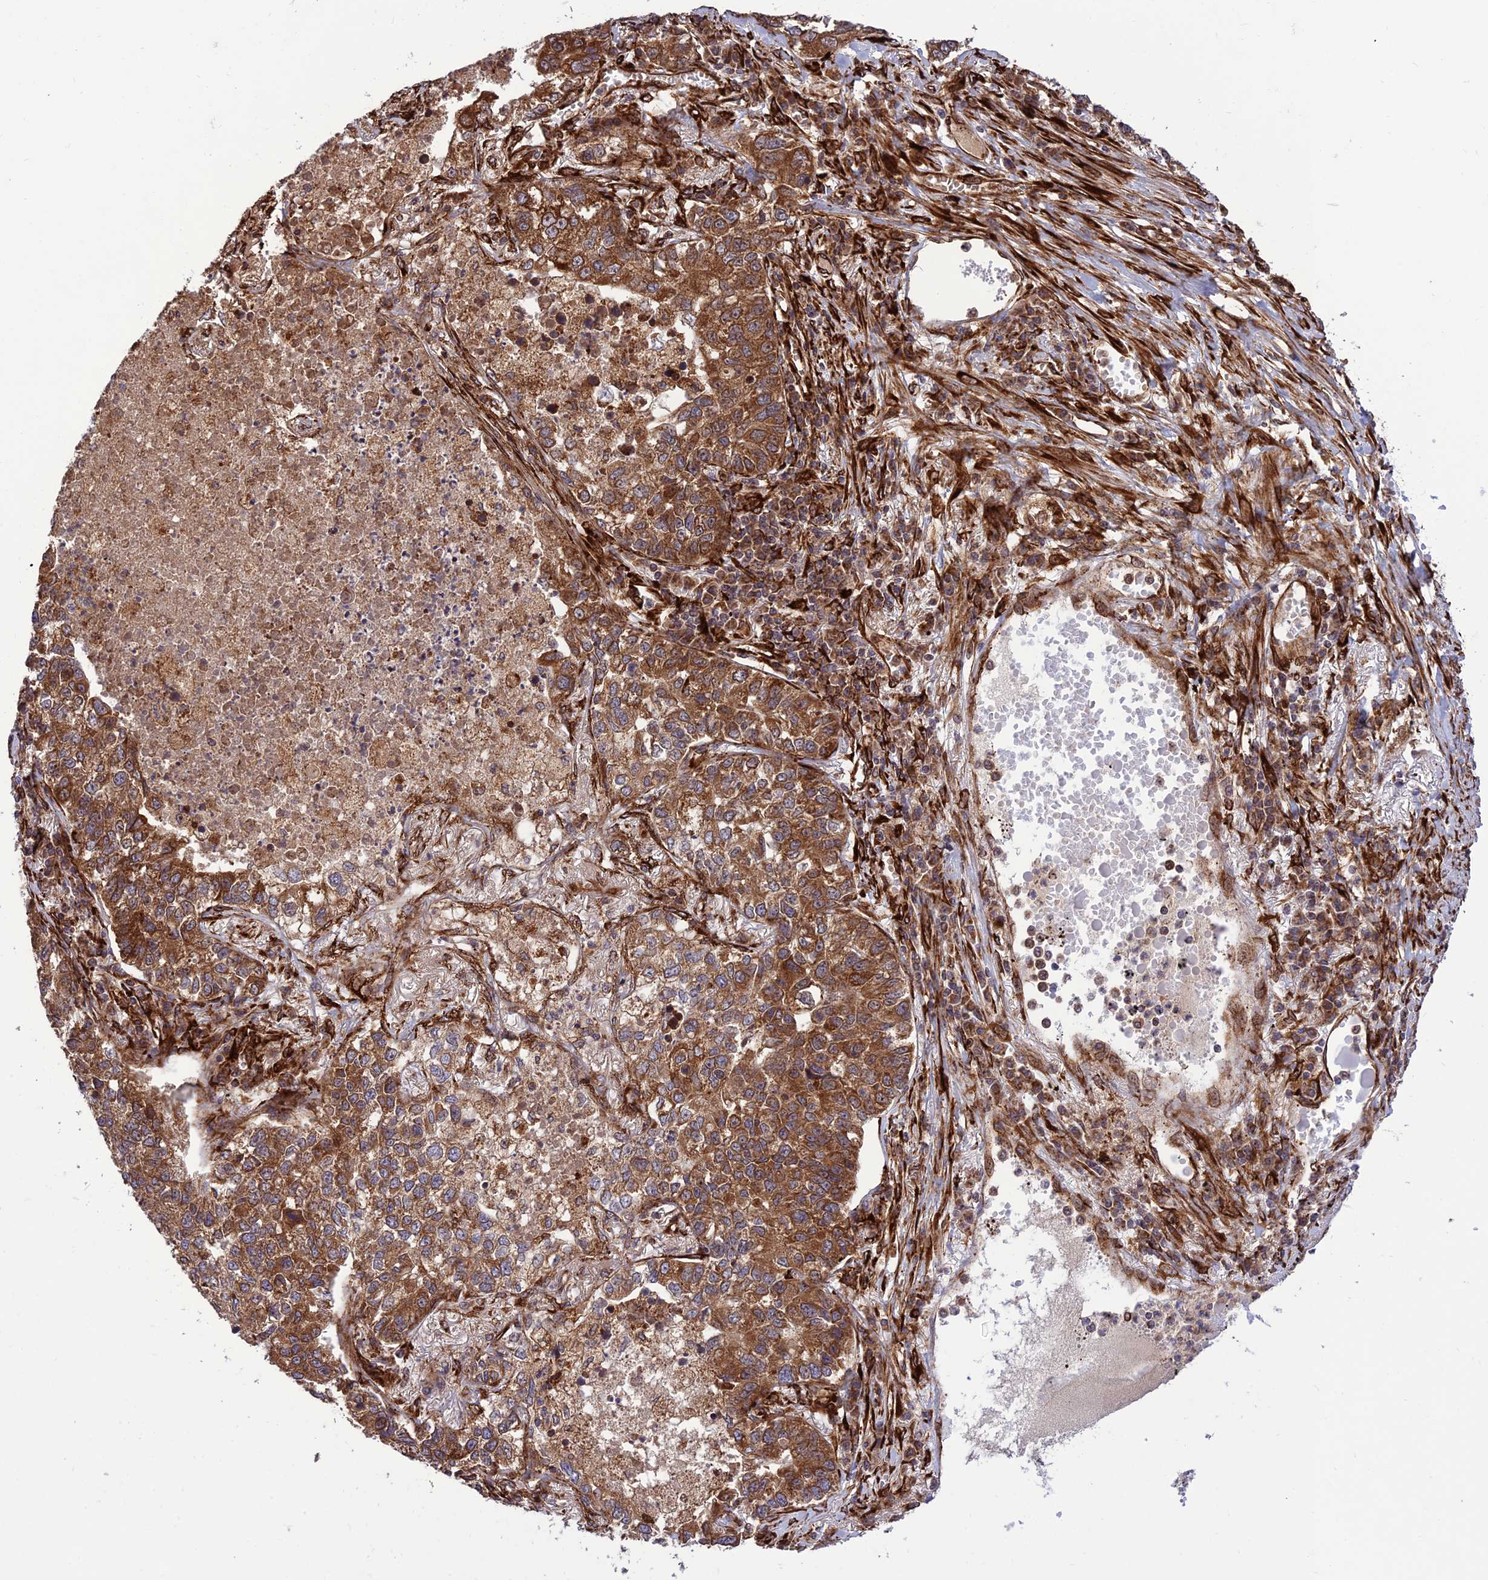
{"staining": {"intensity": "strong", "quantity": ">75%", "location": "cytoplasmic/membranous"}, "tissue": "lung cancer", "cell_type": "Tumor cells", "image_type": "cancer", "snomed": [{"axis": "morphology", "description": "Adenocarcinoma, NOS"}, {"axis": "topography", "description": "Lung"}], "caption": "A high-resolution histopathology image shows immunohistochemistry staining of adenocarcinoma (lung), which exhibits strong cytoplasmic/membranous positivity in approximately >75% of tumor cells.", "gene": "CRTAP", "patient": {"sex": "male", "age": 49}}